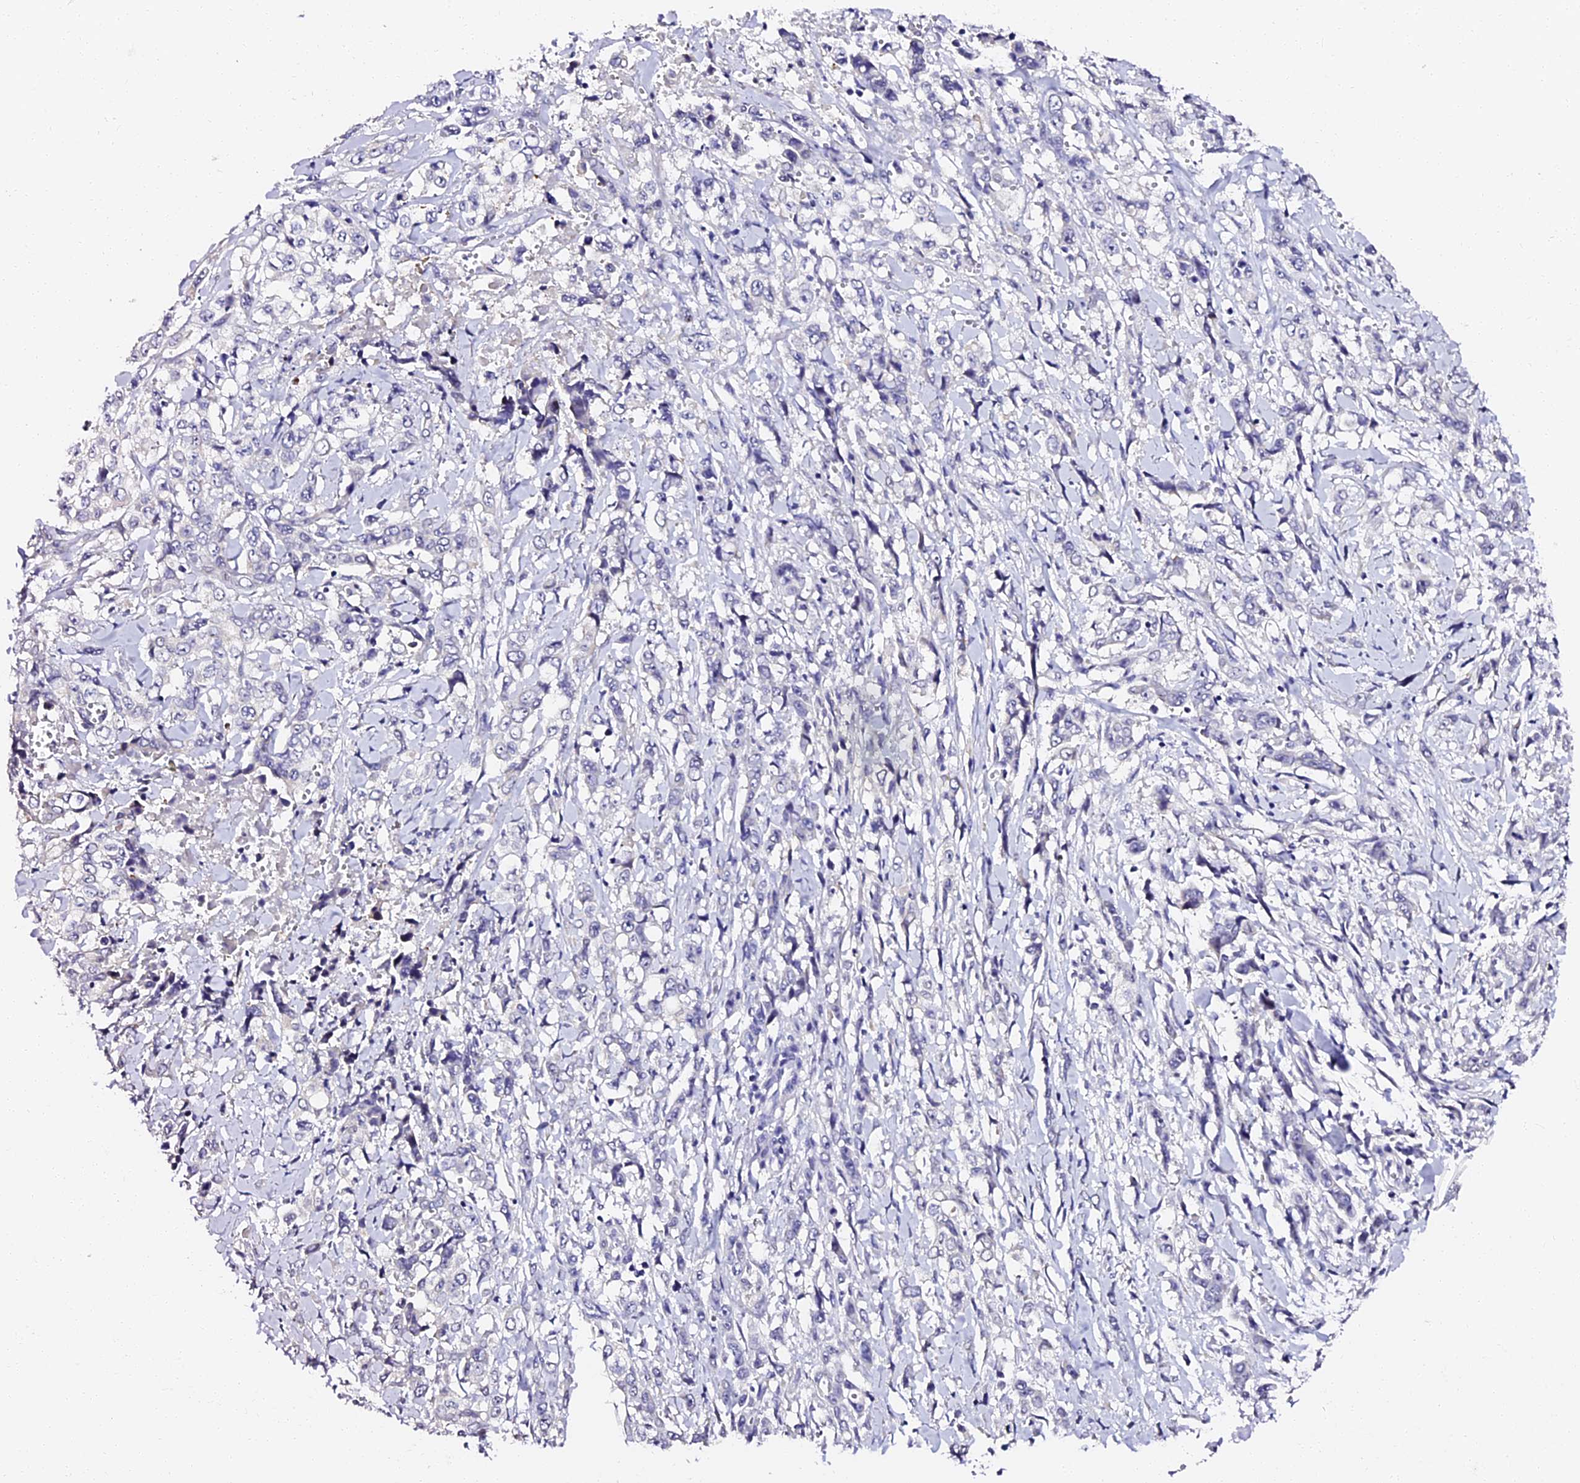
{"staining": {"intensity": "negative", "quantity": "none", "location": "none"}, "tissue": "stomach cancer", "cell_type": "Tumor cells", "image_type": "cancer", "snomed": [{"axis": "morphology", "description": "Adenocarcinoma, NOS"}, {"axis": "topography", "description": "Stomach, upper"}], "caption": "There is no significant positivity in tumor cells of stomach adenocarcinoma.", "gene": "VPS33B", "patient": {"sex": "male", "age": 62}}